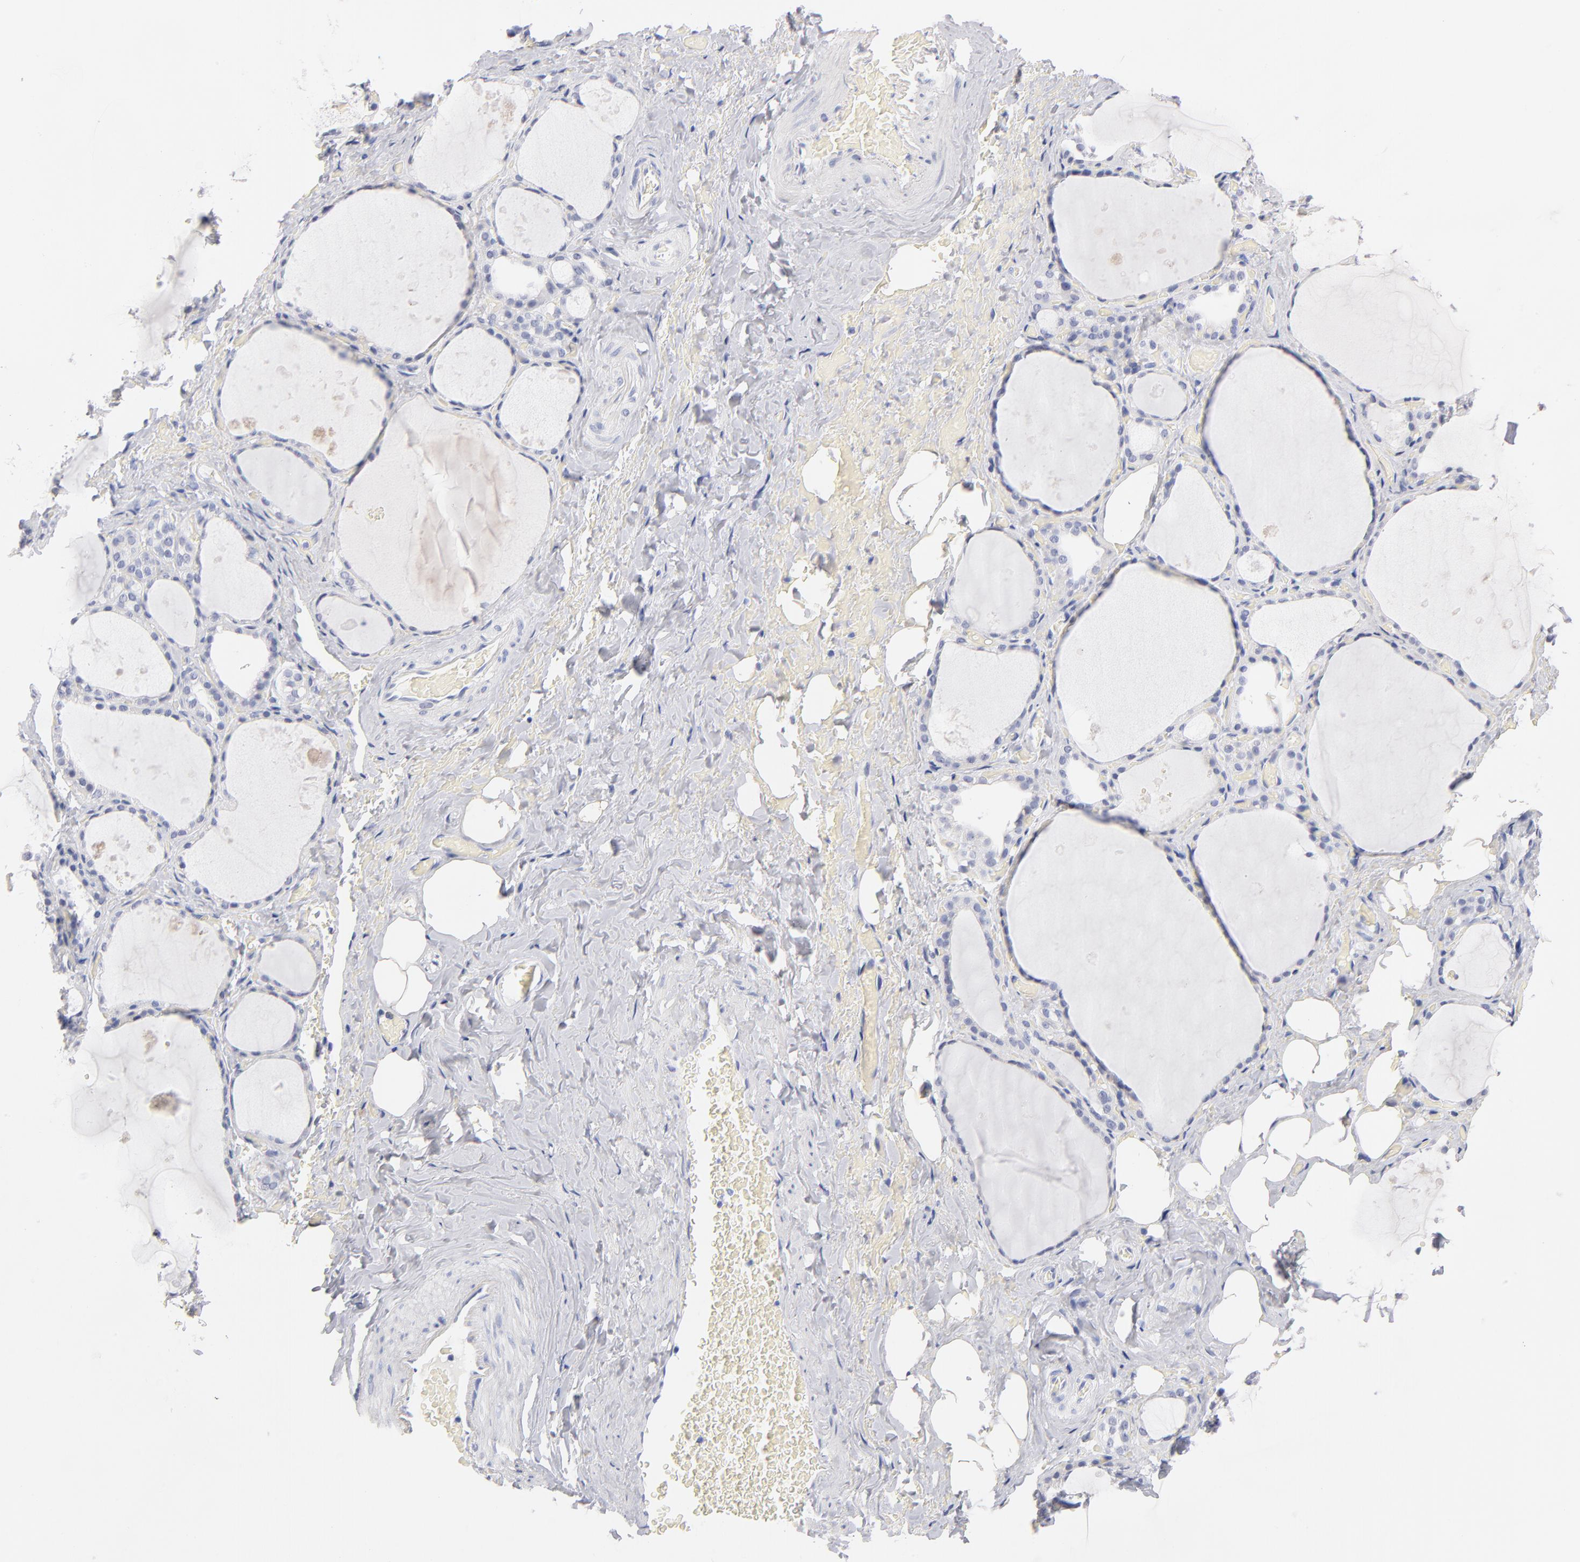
{"staining": {"intensity": "negative", "quantity": "none", "location": "none"}, "tissue": "thyroid gland", "cell_type": "Glandular cells", "image_type": "normal", "snomed": [{"axis": "morphology", "description": "Normal tissue, NOS"}, {"axis": "topography", "description": "Thyroid gland"}], "caption": "The immunohistochemistry image has no significant positivity in glandular cells of thyroid gland. (Stains: DAB immunohistochemistry (IHC) with hematoxylin counter stain, Microscopy: brightfield microscopy at high magnification).", "gene": "KHNYN", "patient": {"sex": "male", "age": 61}}